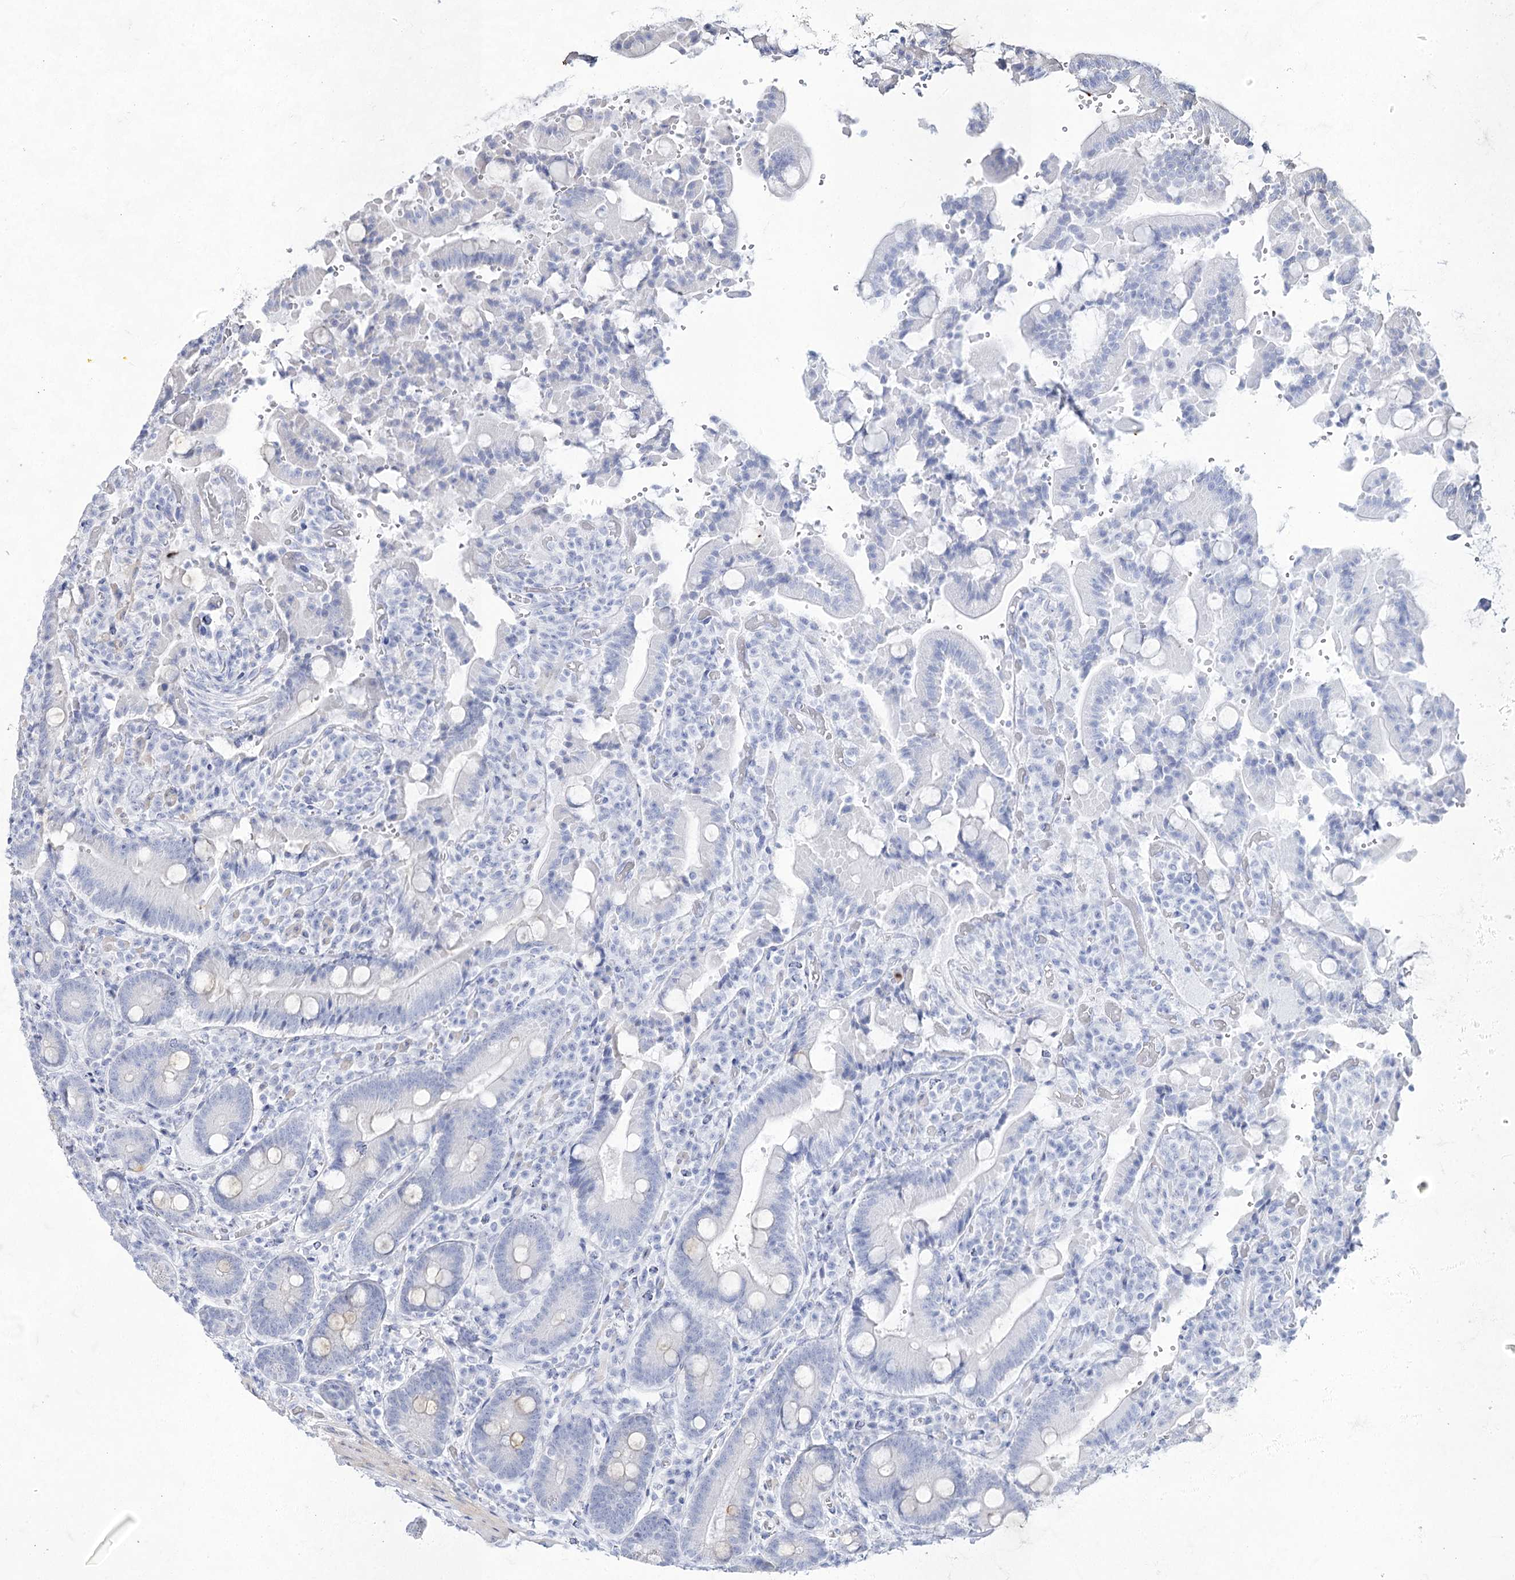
{"staining": {"intensity": "moderate", "quantity": "<25%", "location": "cytoplasmic/membranous"}, "tissue": "duodenum", "cell_type": "Glandular cells", "image_type": "normal", "snomed": [{"axis": "morphology", "description": "Normal tissue, NOS"}, {"axis": "topography", "description": "Duodenum"}], "caption": "Human duodenum stained with a brown dye shows moderate cytoplasmic/membranous positive expression in approximately <25% of glandular cells.", "gene": "ACRV1", "patient": {"sex": "female", "age": 62}}